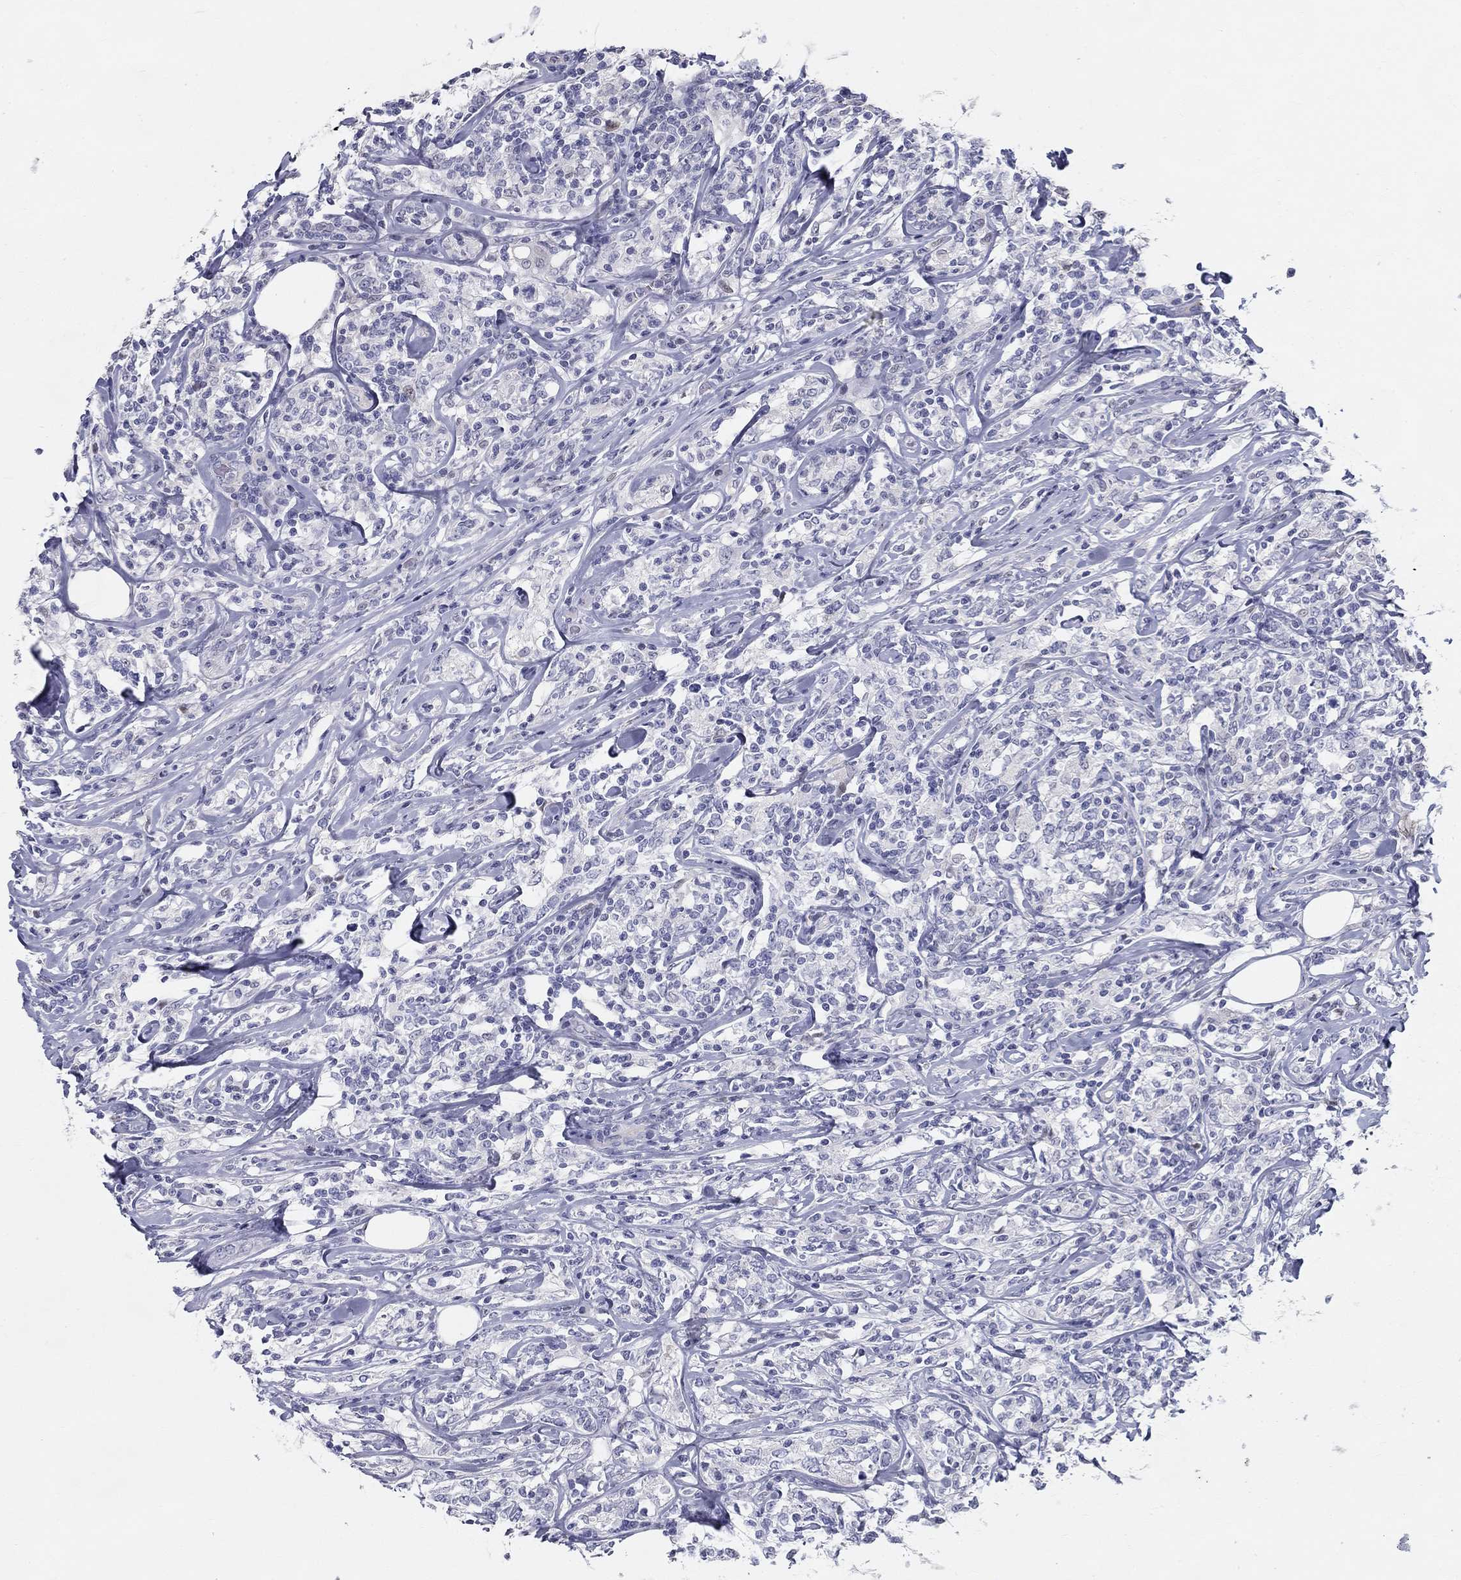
{"staining": {"intensity": "negative", "quantity": "none", "location": "none"}, "tissue": "lymphoma", "cell_type": "Tumor cells", "image_type": "cancer", "snomed": [{"axis": "morphology", "description": "Malignant lymphoma, non-Hodgkin's type, High grade"}, {"axis": "topography", "description": "Lymph node"}], "caption": "The photomicrograph demonstrates no staining of tumor cells in lymphoma. The staining is performed using DAB (3,3'-diaminobenzidine) brown chromogen with nuclei counter-stained in using hematoxylin.", "gene": "GUCA1A", "patient": {"sex": "female", "age": 84}}